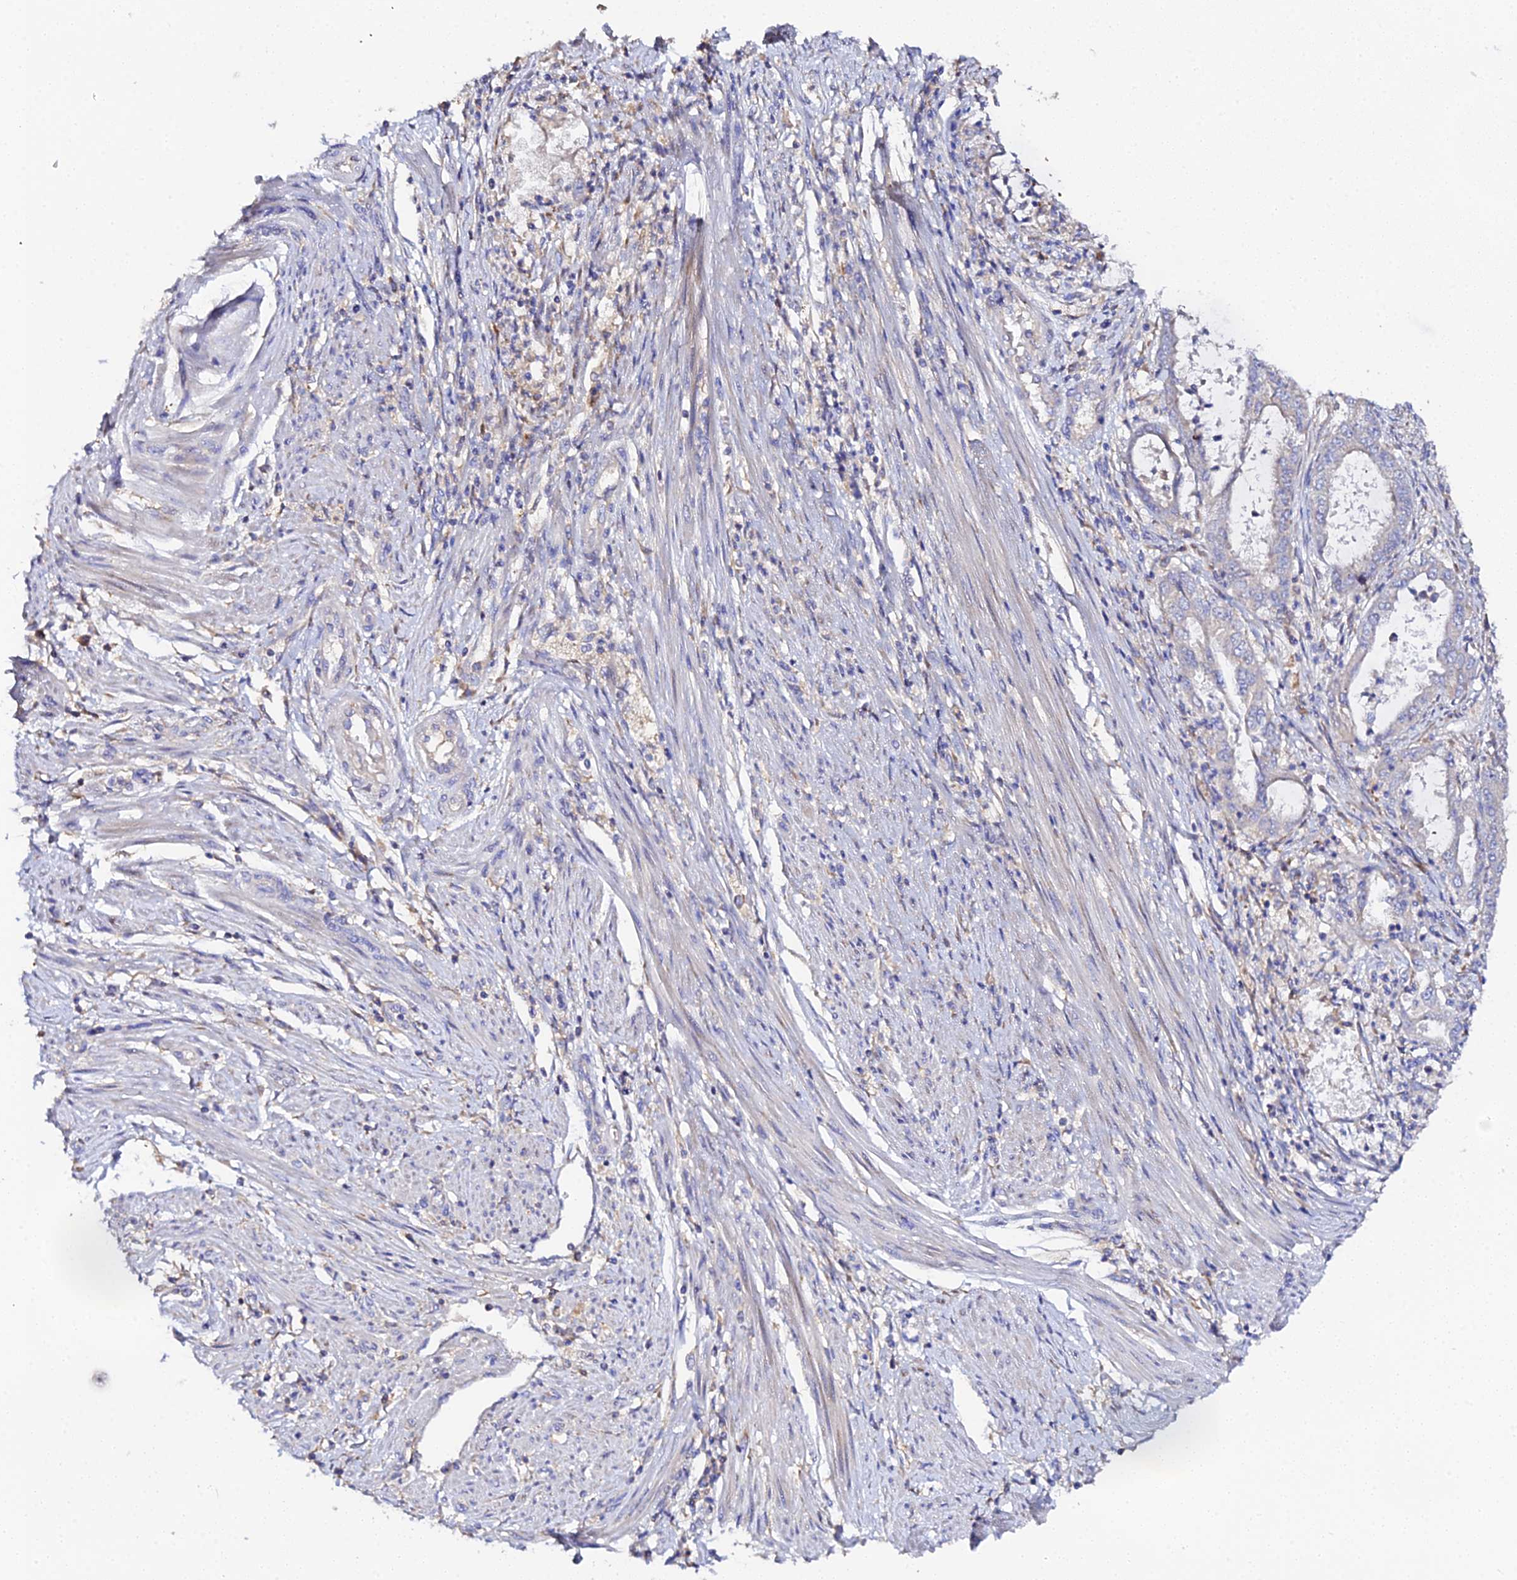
{"staining": {"intensity": "negative", "quantity": "none", "location": "none"}, "tissue": "endometrial cancer", "cell_type": "Tumor cells", "image_type": "cancer", "snomed": [{"axis": "morphology", "description": "Adenocarcinoma, NOS"}, {"axis": "topography", "description": "Endometrium"}], "caption": "This is an IHC image of human endometrial cancer. There is no positivity in tumor cells.", "gene": "SCX", "patient": {"sex": "female", "age": 51}}